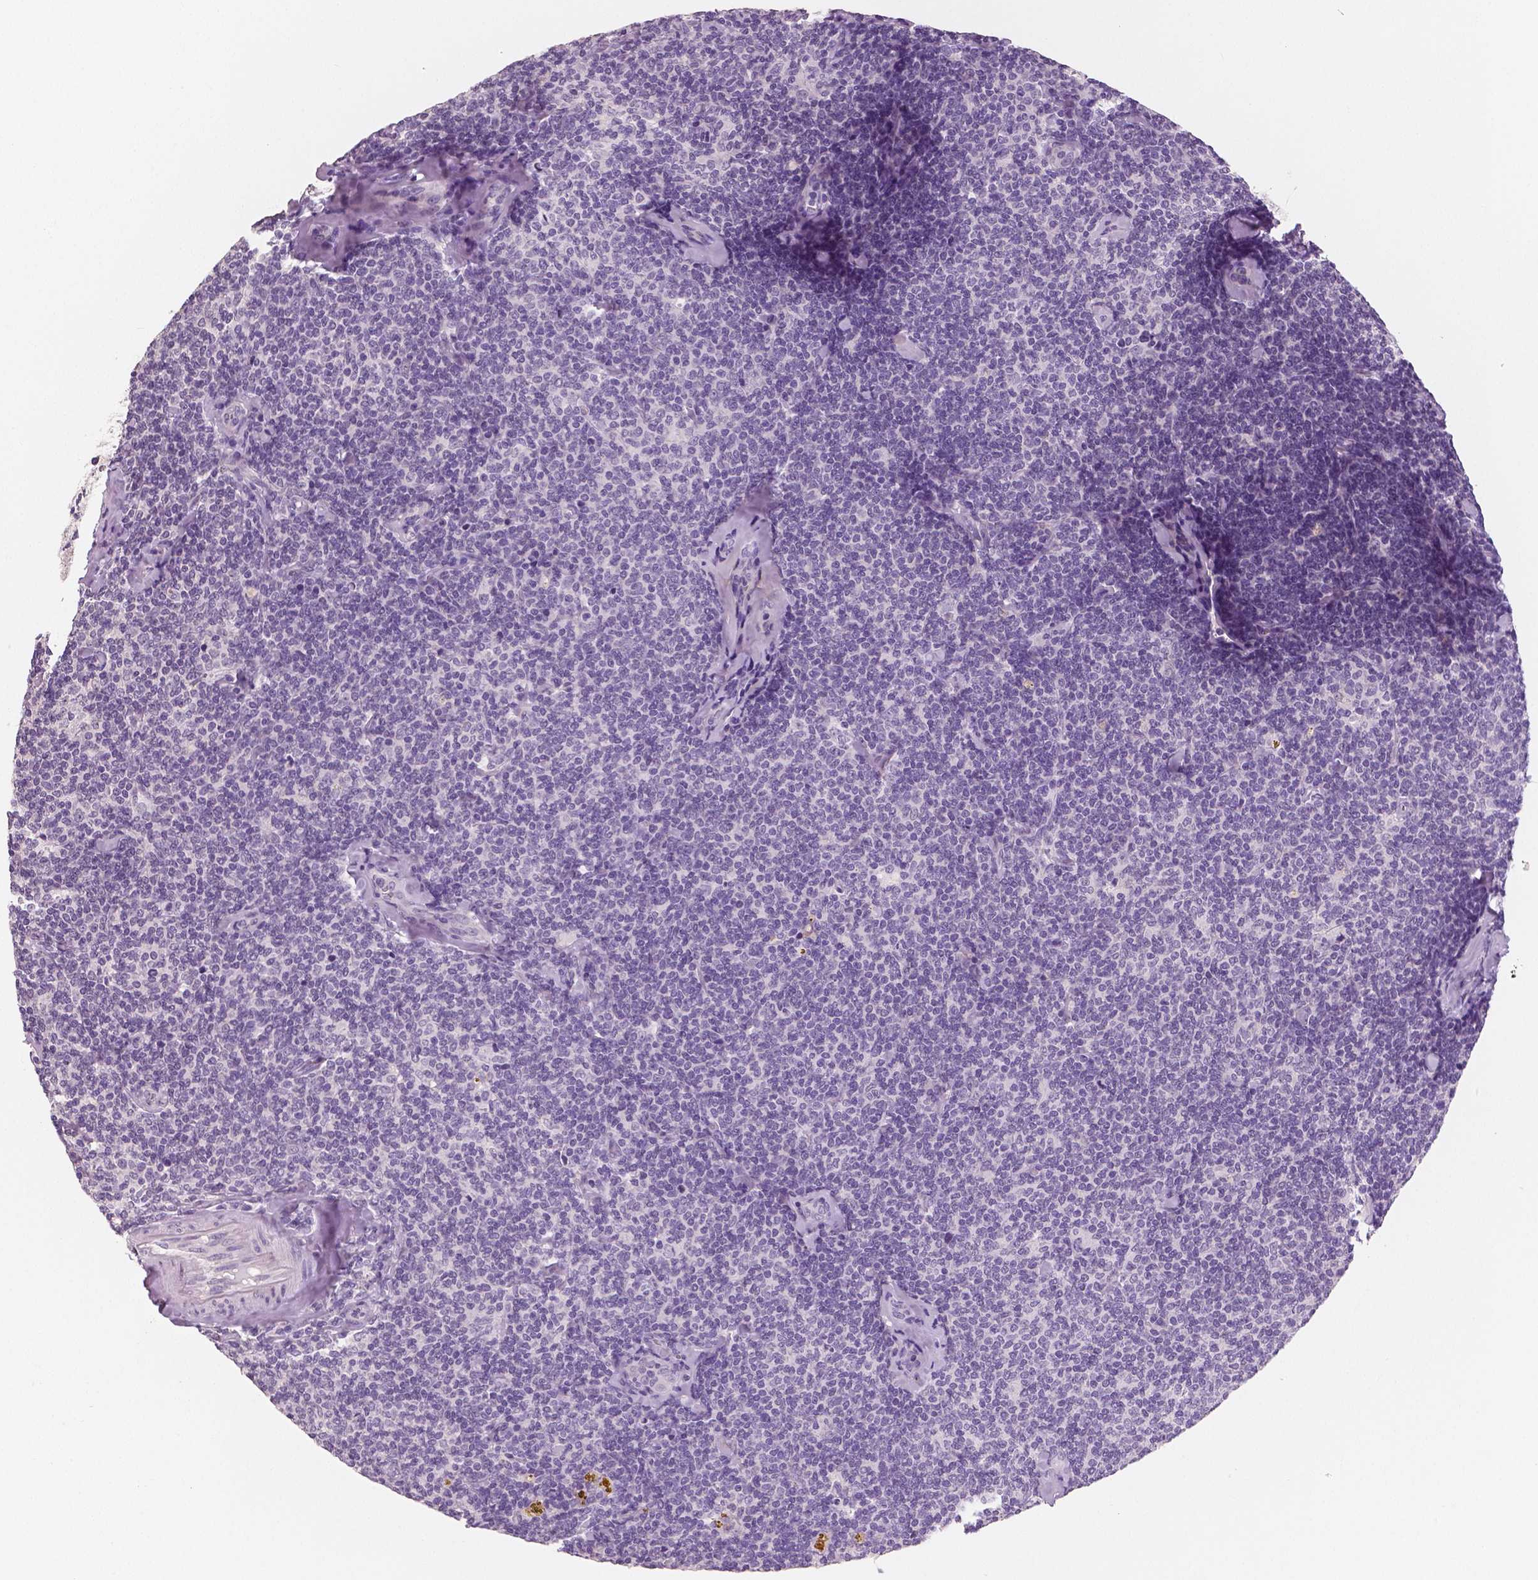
{"staining": {"intensity": "negative", "quantity": "none", "location": "none"}, "tissue": "lymphoma", "cell_type": "Tumor cells", "image_type": "cancer", "snomed": [{"axis": "morphology", "description": "Malignant lymphoma, non-Hodgkin's type, Low grade"}, {"axis": "topography", "description": "Lymph node"}], "caption": "The micrograph reveals no staining of tumor cells in lymphoma. (DAB (3,3'-diaminobenzidine) immunohistochemistry (IHC), high magnification).", "gene": "NECAB2", "patient": {"sex": "female", "age": 56}}